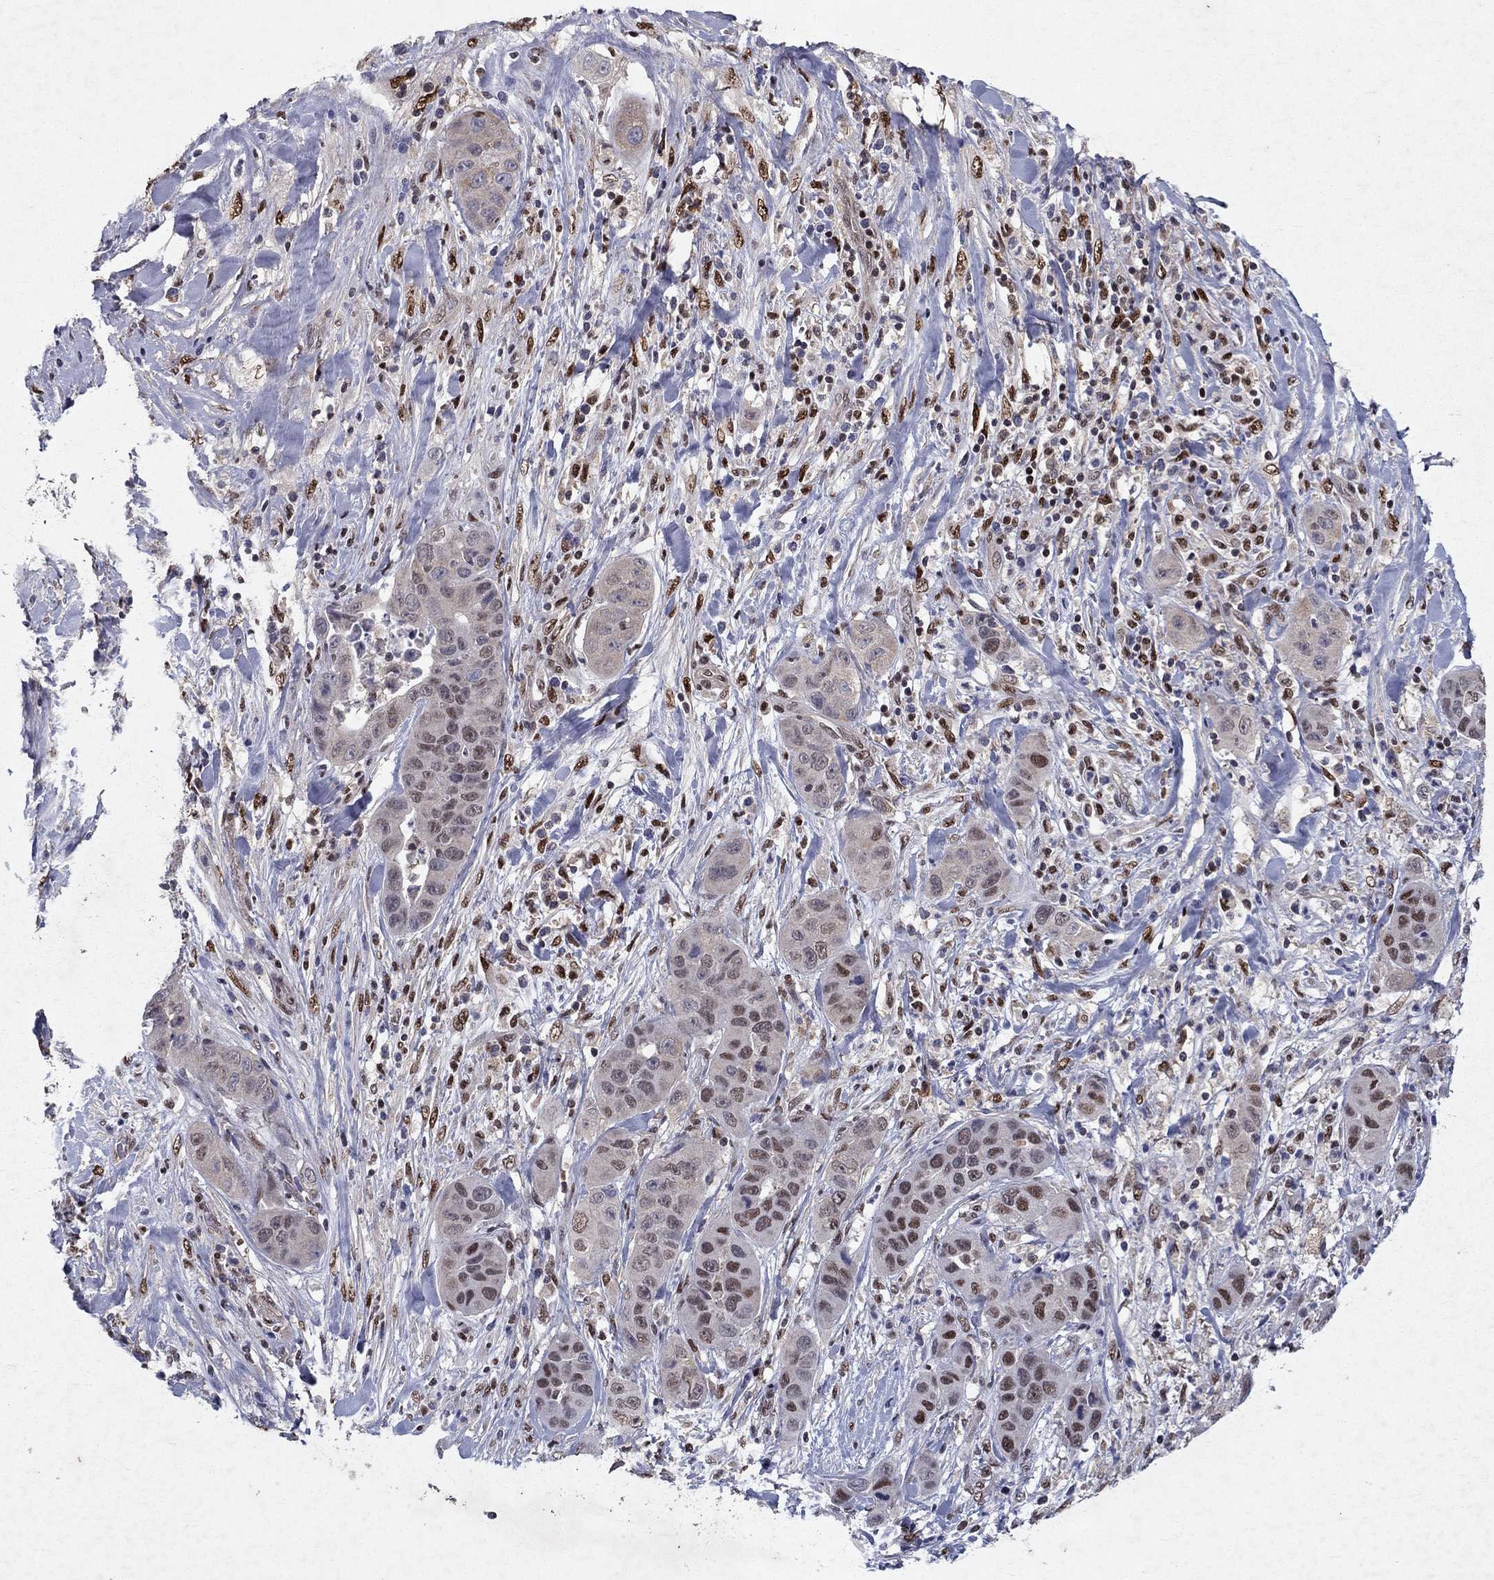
{"staining": {"intensity": "moderate", "quantity": "<25%", "location": "nuclear"}, "tissue": "liver cancer", "cell_type": "Tumor cells", "image_type": "cancer", "snomed": [{"axis": "morphology", "description": "Cholangiocarcinoma"}, {"axis": "topography", "description": "Liver"}], "caption": "The image demonstrates a brown stain indicating the presence of a protein in the nuclear of tumor cells in cholangiocarcinoma (liver). The protein of interest is shown in brown color, while the nuclei are stained blue.", "gene": "CRTC1", "patient": {"sex": "female", "age": 52}}